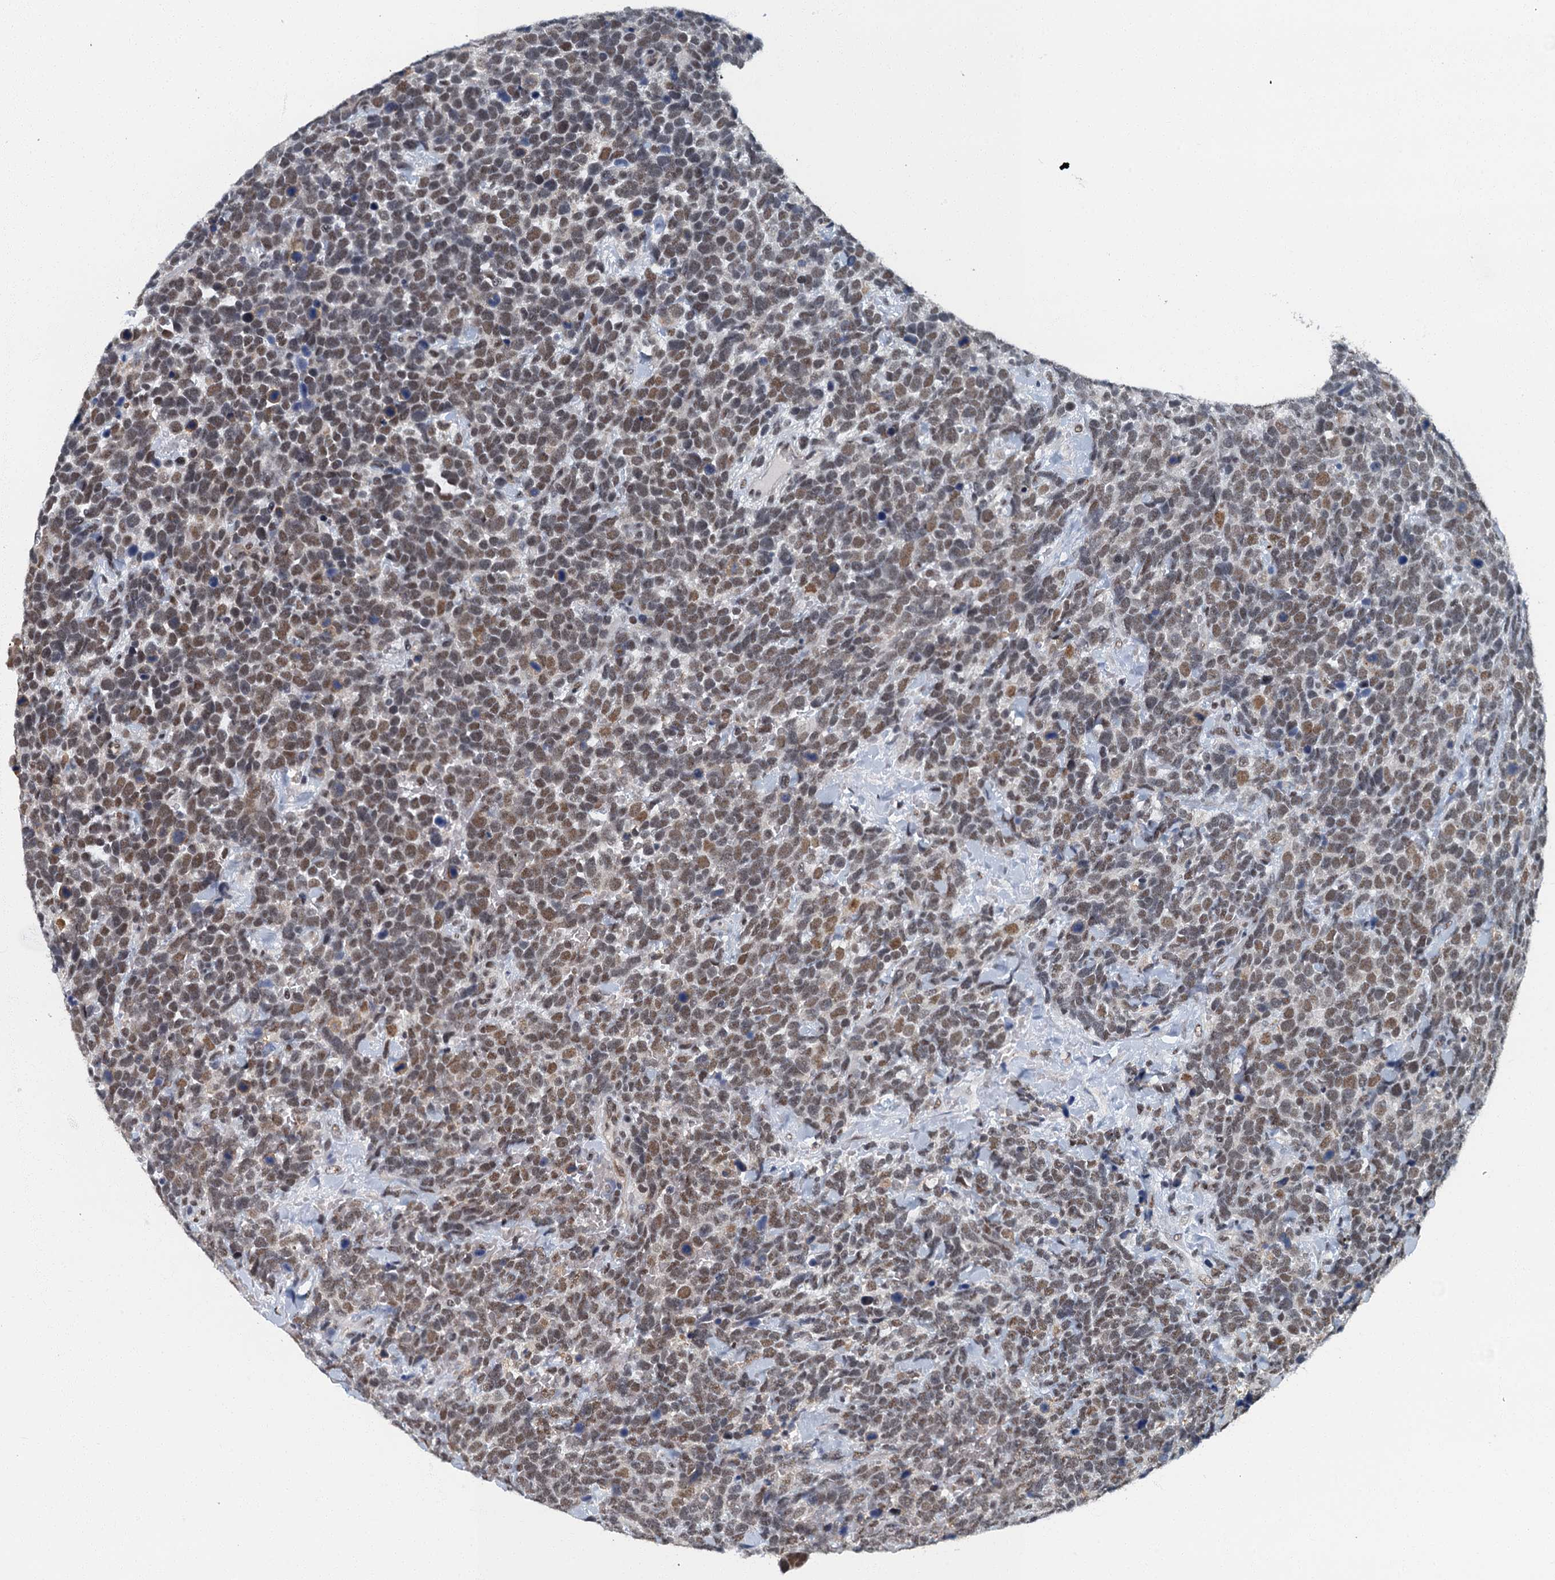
{"staining": {"intensity": "moderate", "quantity": ">75%", "location": "nuclear"}, "tissue": "urothelial cancer", "cell_type": "Tumor cells", "image_type": "cancer", "snomed": [{"axis": "morphology", "description": "Urothelial carcinoma, High grade"}, {"axis": "topography", "description": "Urinary bladder"}], "caption": "IHC staining of high-grade urothelial carcinoma, which shows medium levels of moderate nuclear staining in about >75% of tumor cells indicating moderate nuclear protein expression. The staining was performed using DAB (3,3'-diaminobenzidine) (brown) for protein detection and nuclei were counterstained in hematoxylin (blue).", "gene": "GADL1", "patient": {"sex": "female", "age": 82}}